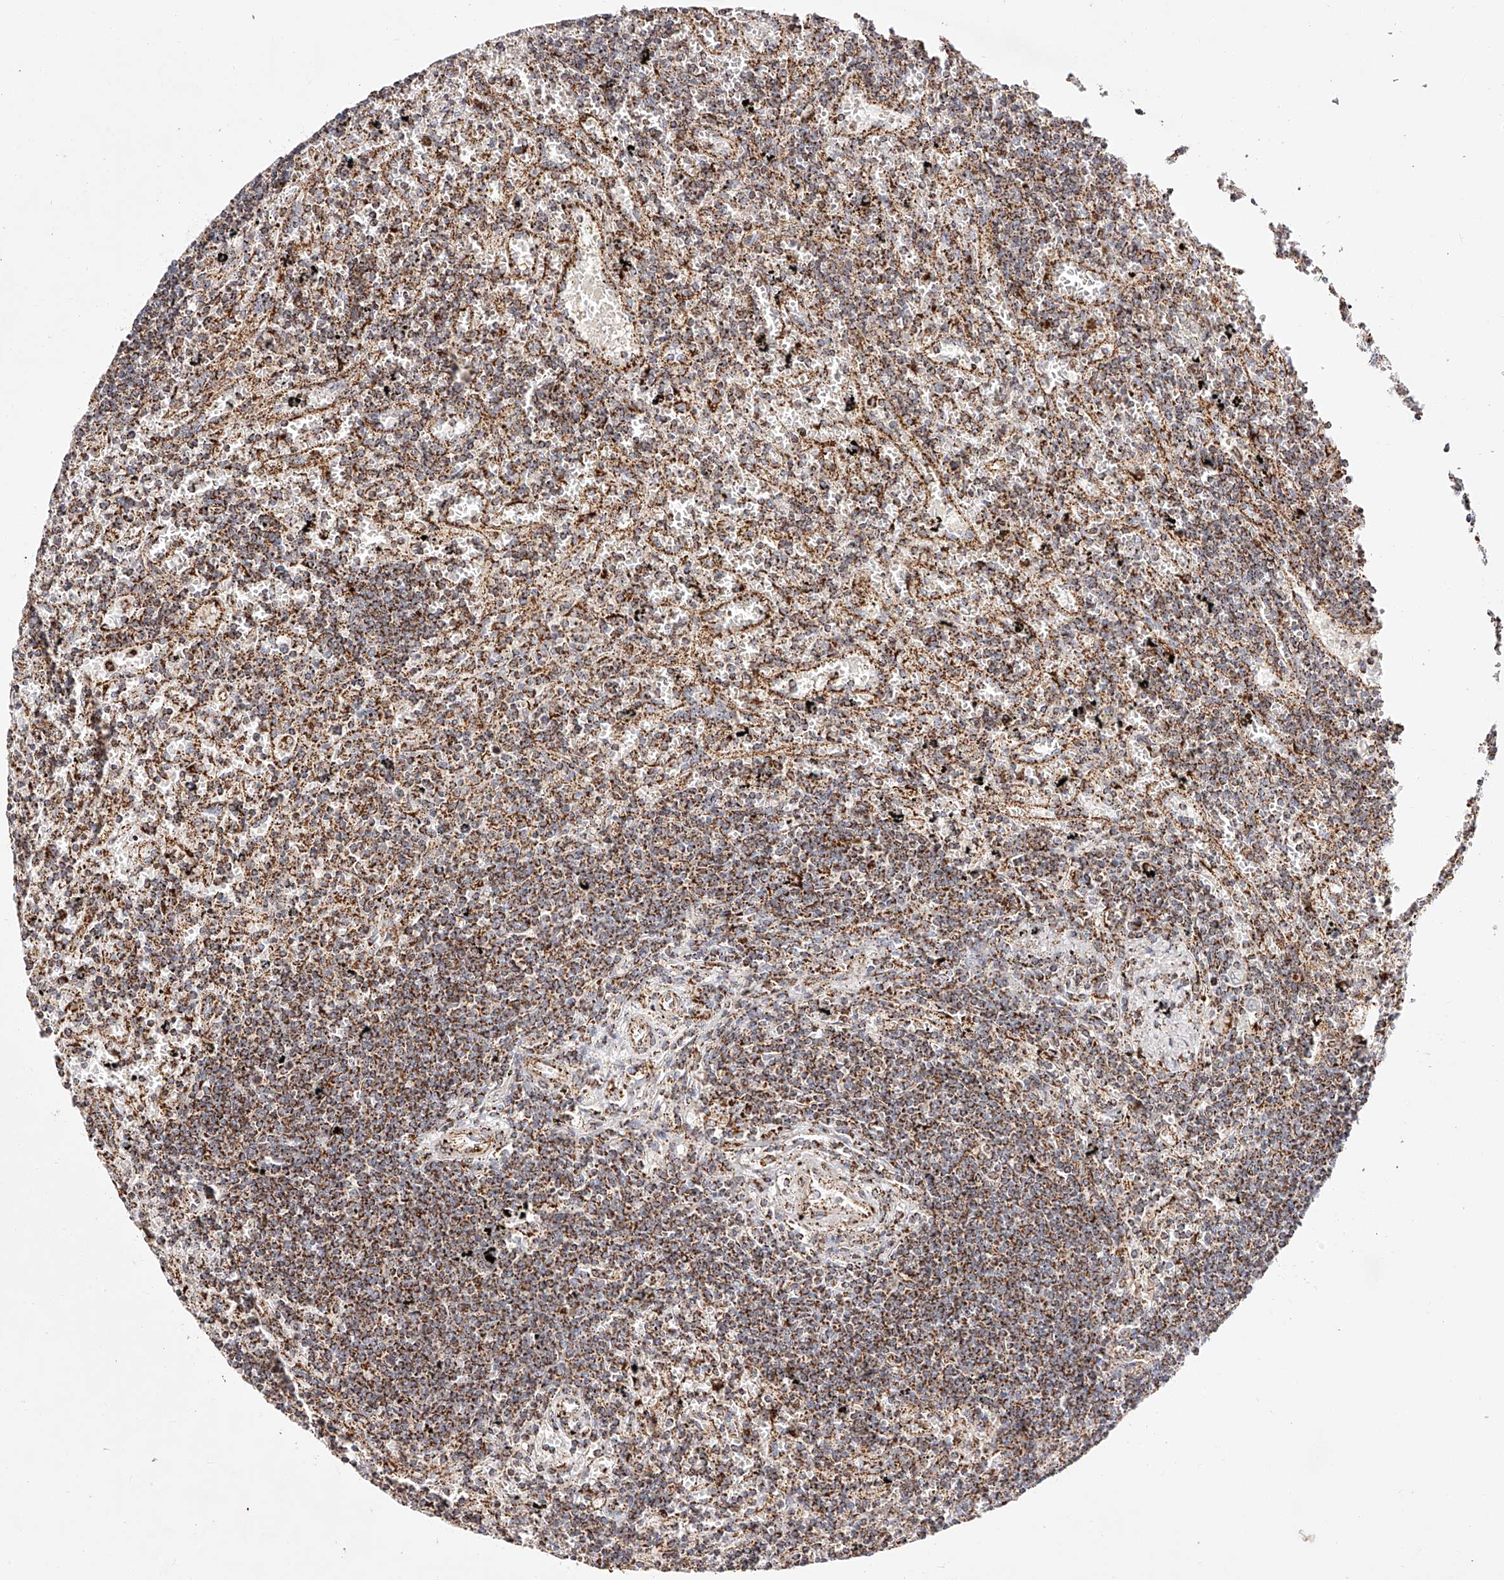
{"staining": {"intensity": "moderate", "quantity": ">75%", "location": "cytoplasmic/membranous"}, "tissue": "lymphoma", "cell_type": "Tumor cells", "image_type": "cancer", "snomed": [{"axis": "morphology", "description": "Malignant lymphoma, non-Hodgkin's type, Low grade"}, {"axis": "topography", "description": "Spleen"}], "caption": "High-magnification brightfield microscopy of lymphoma stained with DAB (3,3'-diaminobenzidine) (brown) and counterstained with hematoxylin (blue). tumor cells exhibit moderate cytoplasmic/membranous staining is appreciated in approximately>75% of cells. (IHC, brightfield microscopy, high magnification).", "gene": "NDUFV3", "patient": {"sex": "male", "age": 76}}